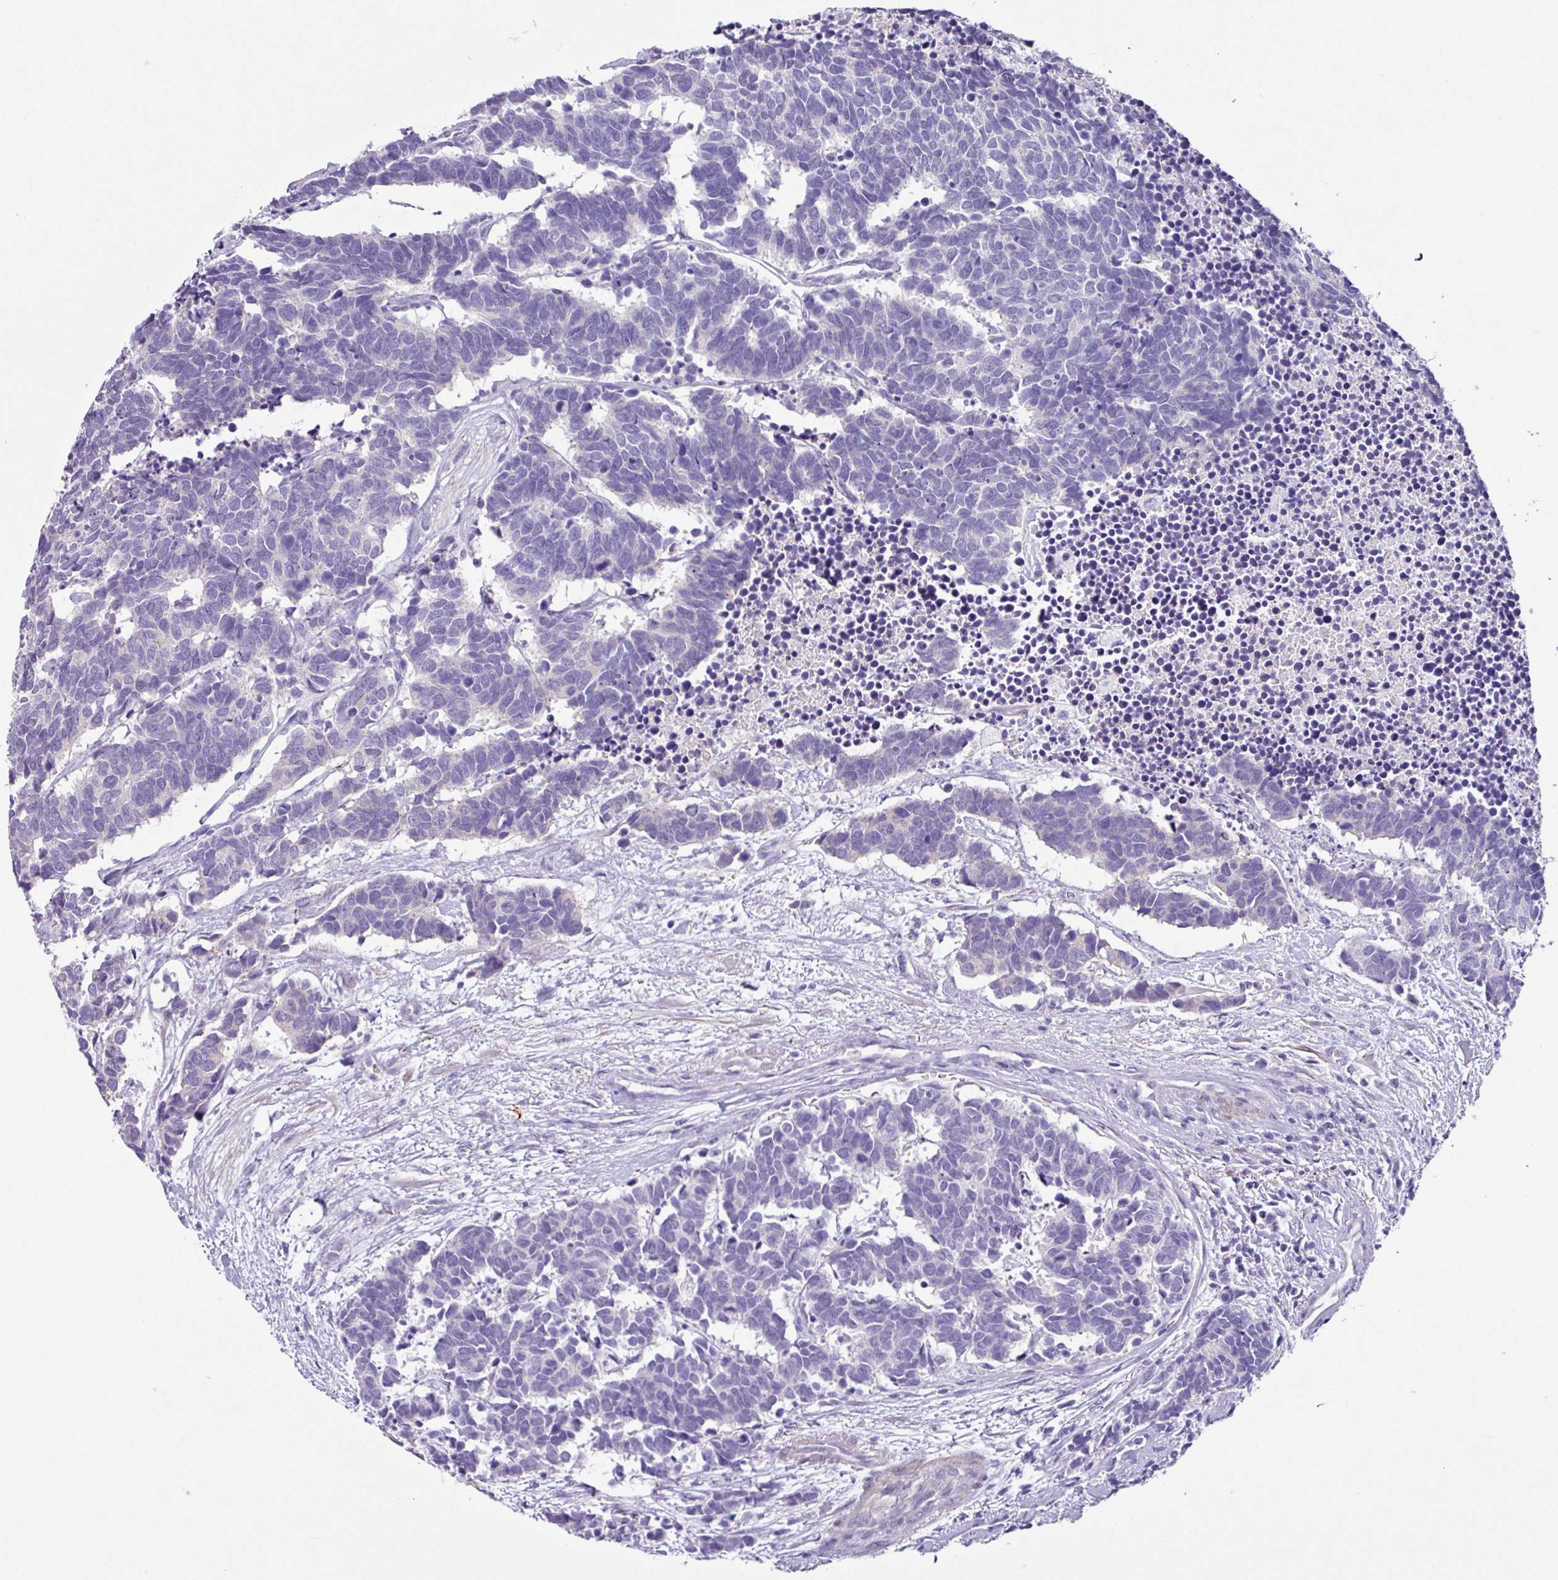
{"staining": {"intensity": "negative", "quantity": "none", "location": "none"}, "tissue": "carcinoid", "cell_type": "Tumor cells", "image_type": "cancer", "snomed": [{"axis": "morphology", "description": "Carcinoma, NOS"}, {"axis": "morphology", "description": "Carcinoid, malignant, NOS"}, {"axis": "topography", "description": "Urinary bladder"}], "caption": "Tumor cells are negative for brown protein staining in malignant carcinoid.", "gene": "OTX1", "patient": {"sex": "male", "age": 57}}